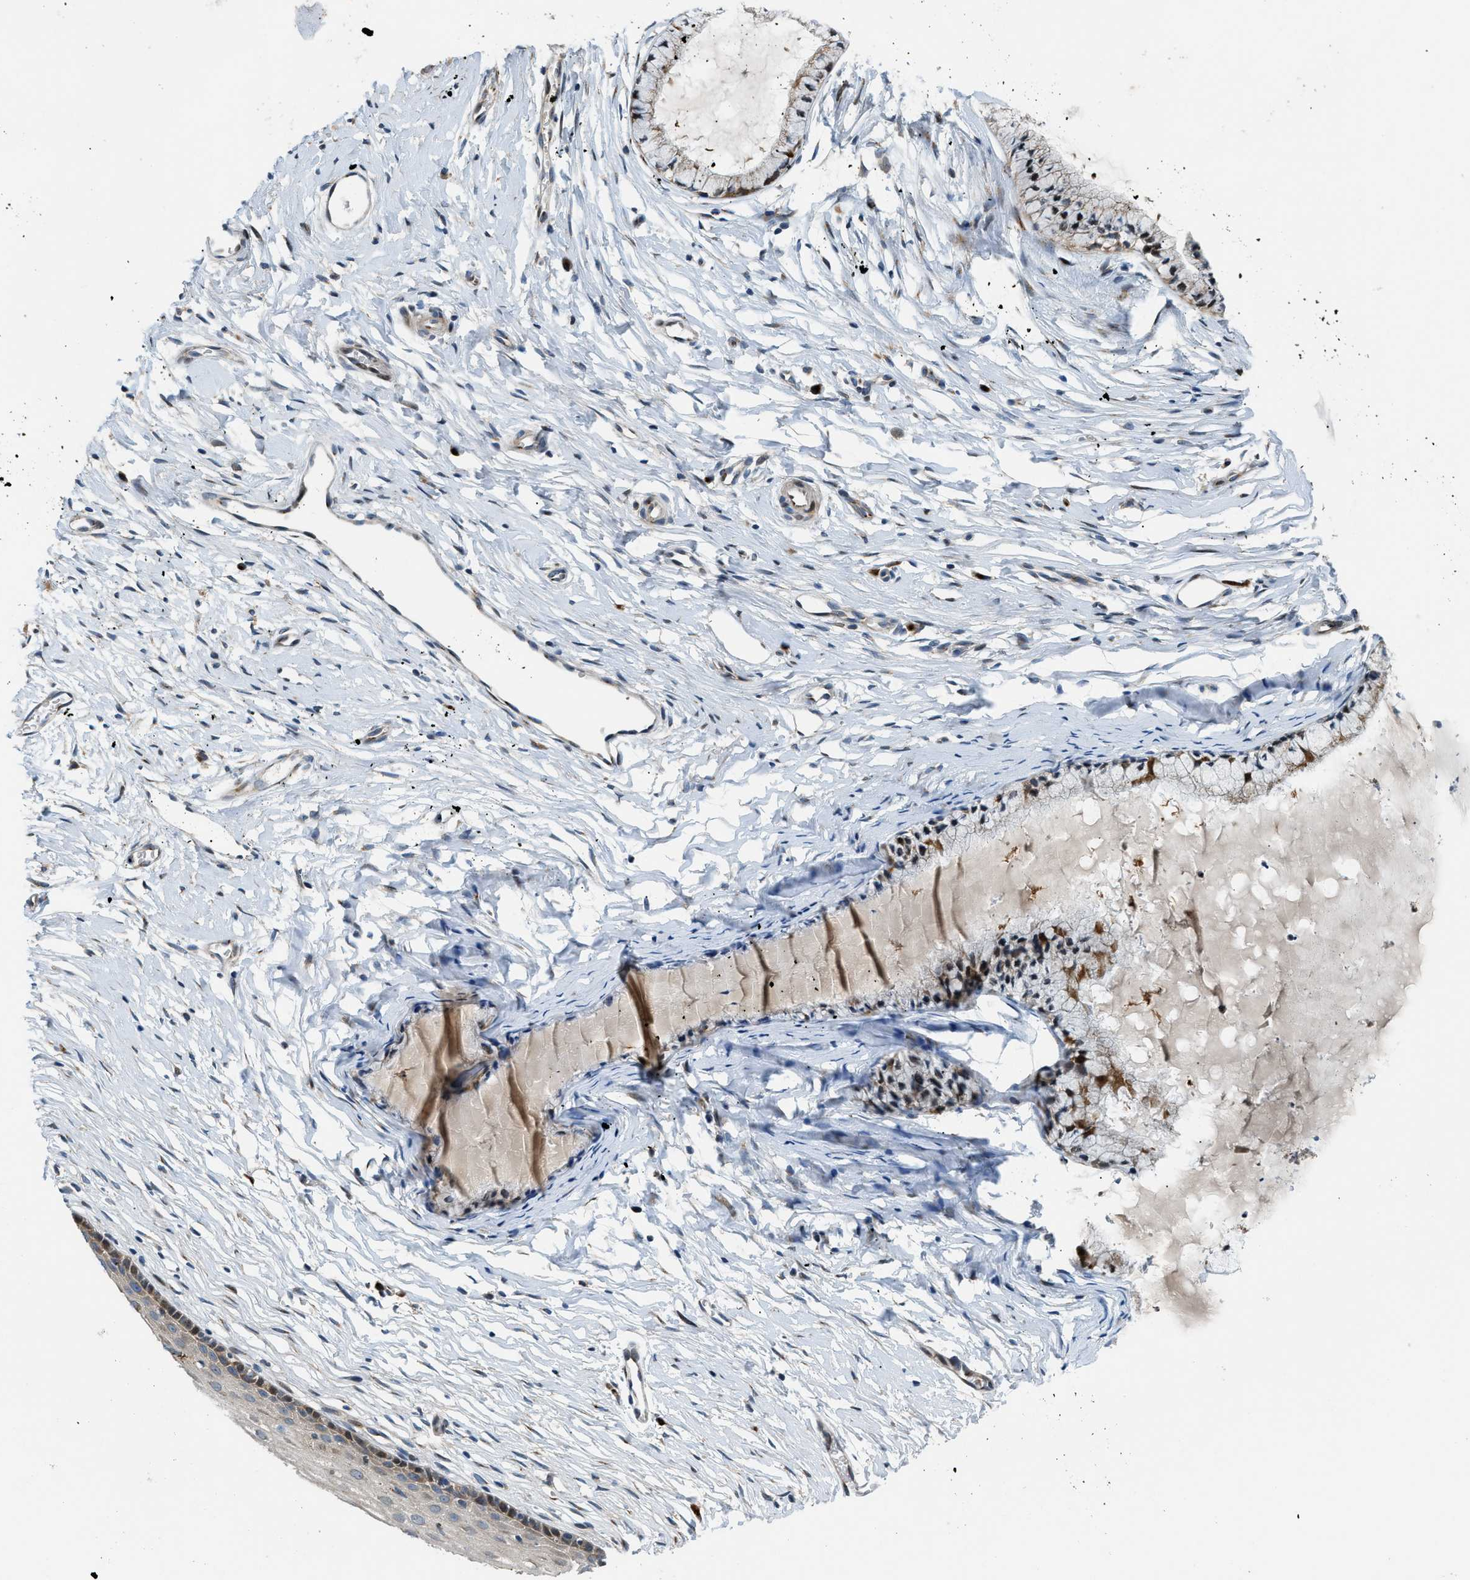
{"staining": {"intensity": "moderate", "quantity": "<25%", "location": "cytoplasmic/membranous"}, "tissue": "cervix", "cell_type": "Glandular cells", "image_type": "normal", "snomed": [{"axis": "morphology", "description": "Normal tissue, NOS"}, {"axis": "topography", "description": "Cervix"}], "caption": "Brown immunohistochemical staining in normal human cervix reveals moderate cytoplasmic/membranous expression in about <25% of glandular cells.", "gene": "FUT8", "patient": {"sex": "female", "age": 46}}